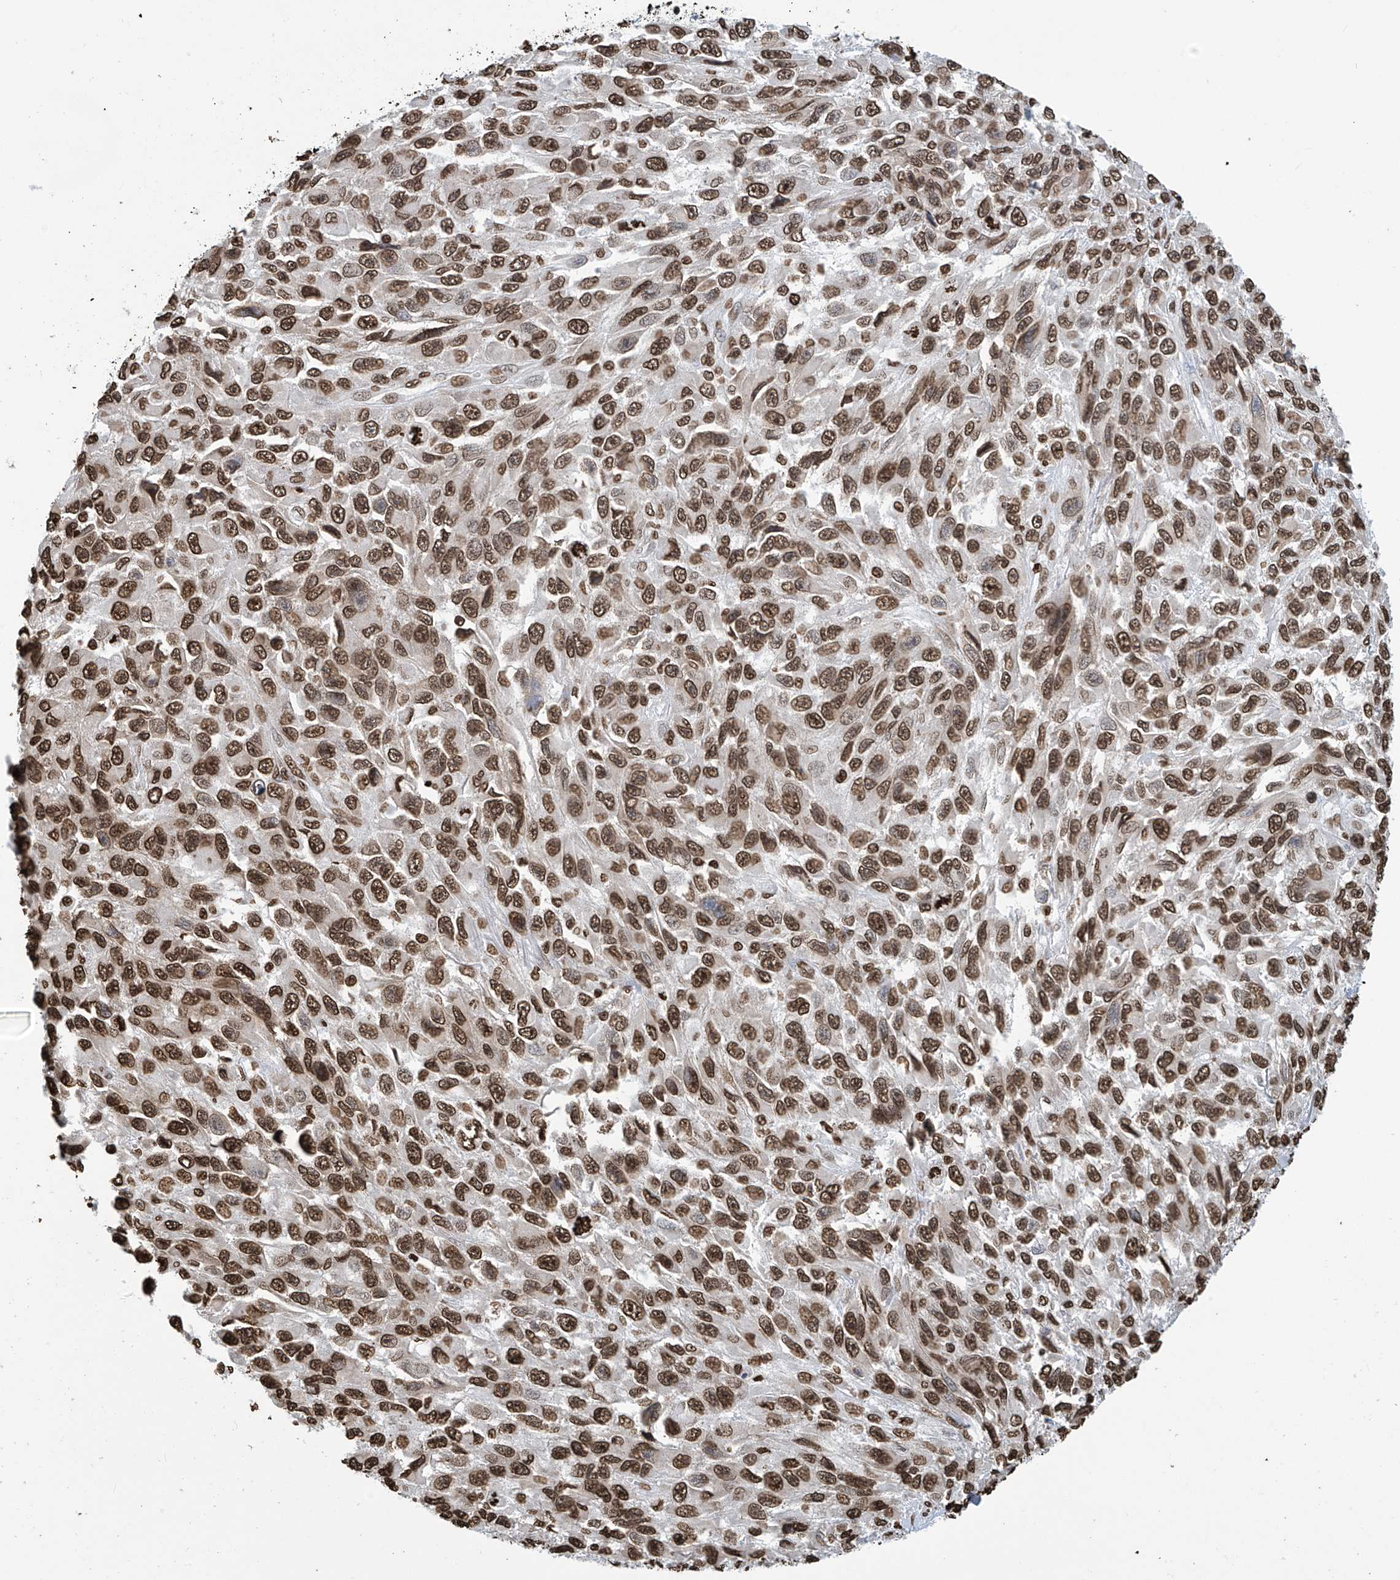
{"staining": {"intensity": "moderate", "quantity": ">75%", "location": "nuclear"}, "tissue": "melanoma", "cell_type": "Tumor cells", "image_type": "cancer", "snomed": [{"axis": "morphology", "description": "Malignant melanoma, NOS"}, {"axis": "topography", "description": "Skin"}], "caption": "The micrograph exhibits a brown stain indicating the presence of a protein in the nuclear of tumor cells in malignant melanoma.", "gene": "DPPA2", "patient": {"sex": "female", "age": 96}}